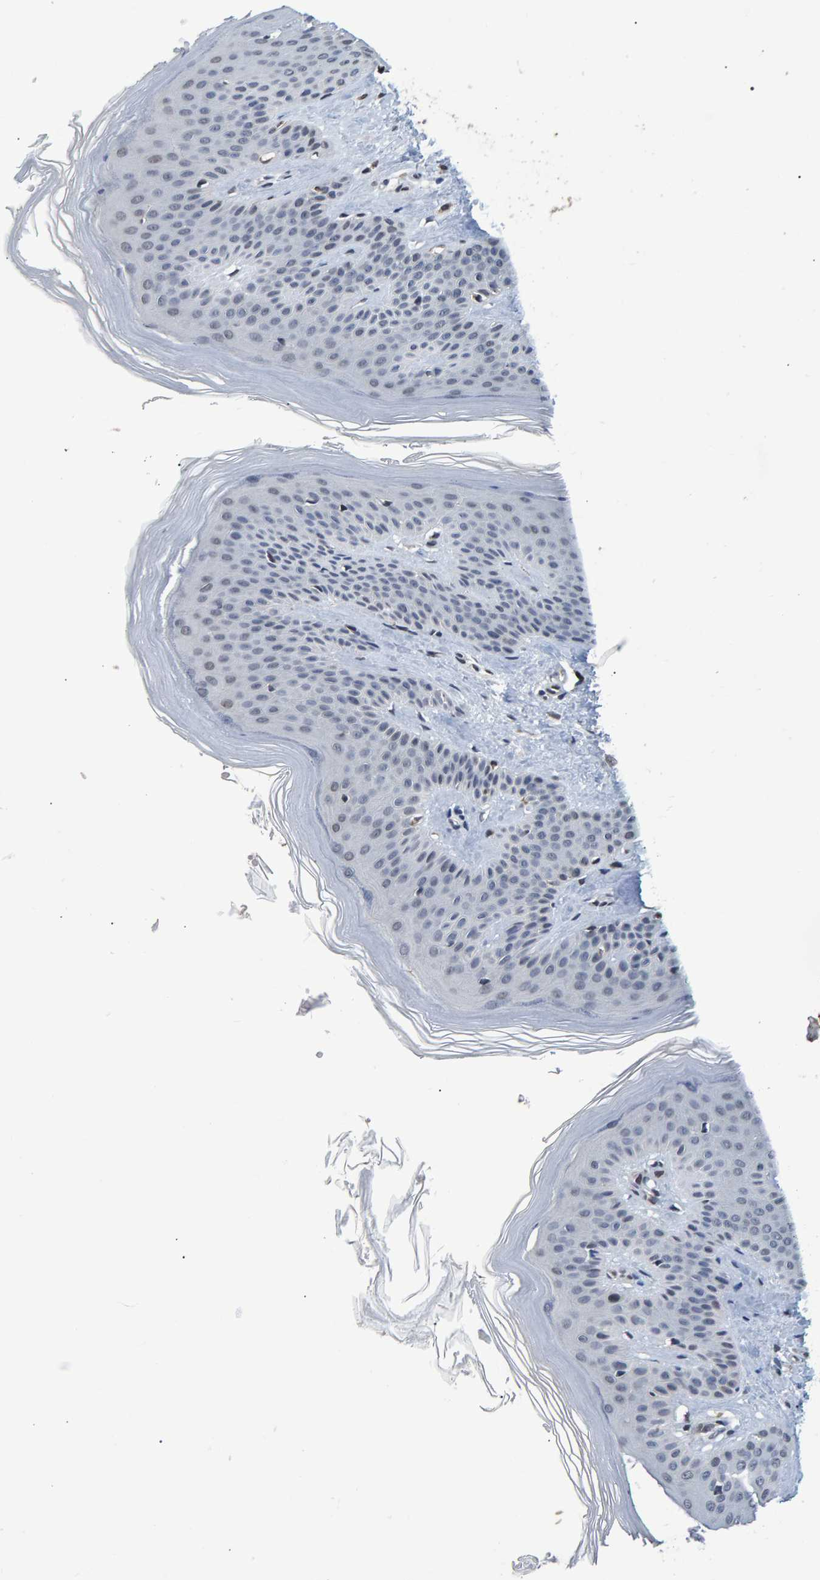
{"staining": {"intensity": "weak", "quantity": "25%-75%", "location": "nuclear"}, "tissue": "skin", "cell_type": "Fibroblasts", "image_type": "normal", "snomed": [{"axis": "morphology", "description": "Normal tissue, NOS"}, {"axis": "morphology", "description": "Malignant melanoma, Metastatic site"}, {"axis": "topography", "description": "Skin"}], "caption": "A histopathology image of skin stained for a protein shows weak nuclear brown staining in fibroblasts.", "gene": "QKI", "patient": {"sex": "male", "age": 41}}